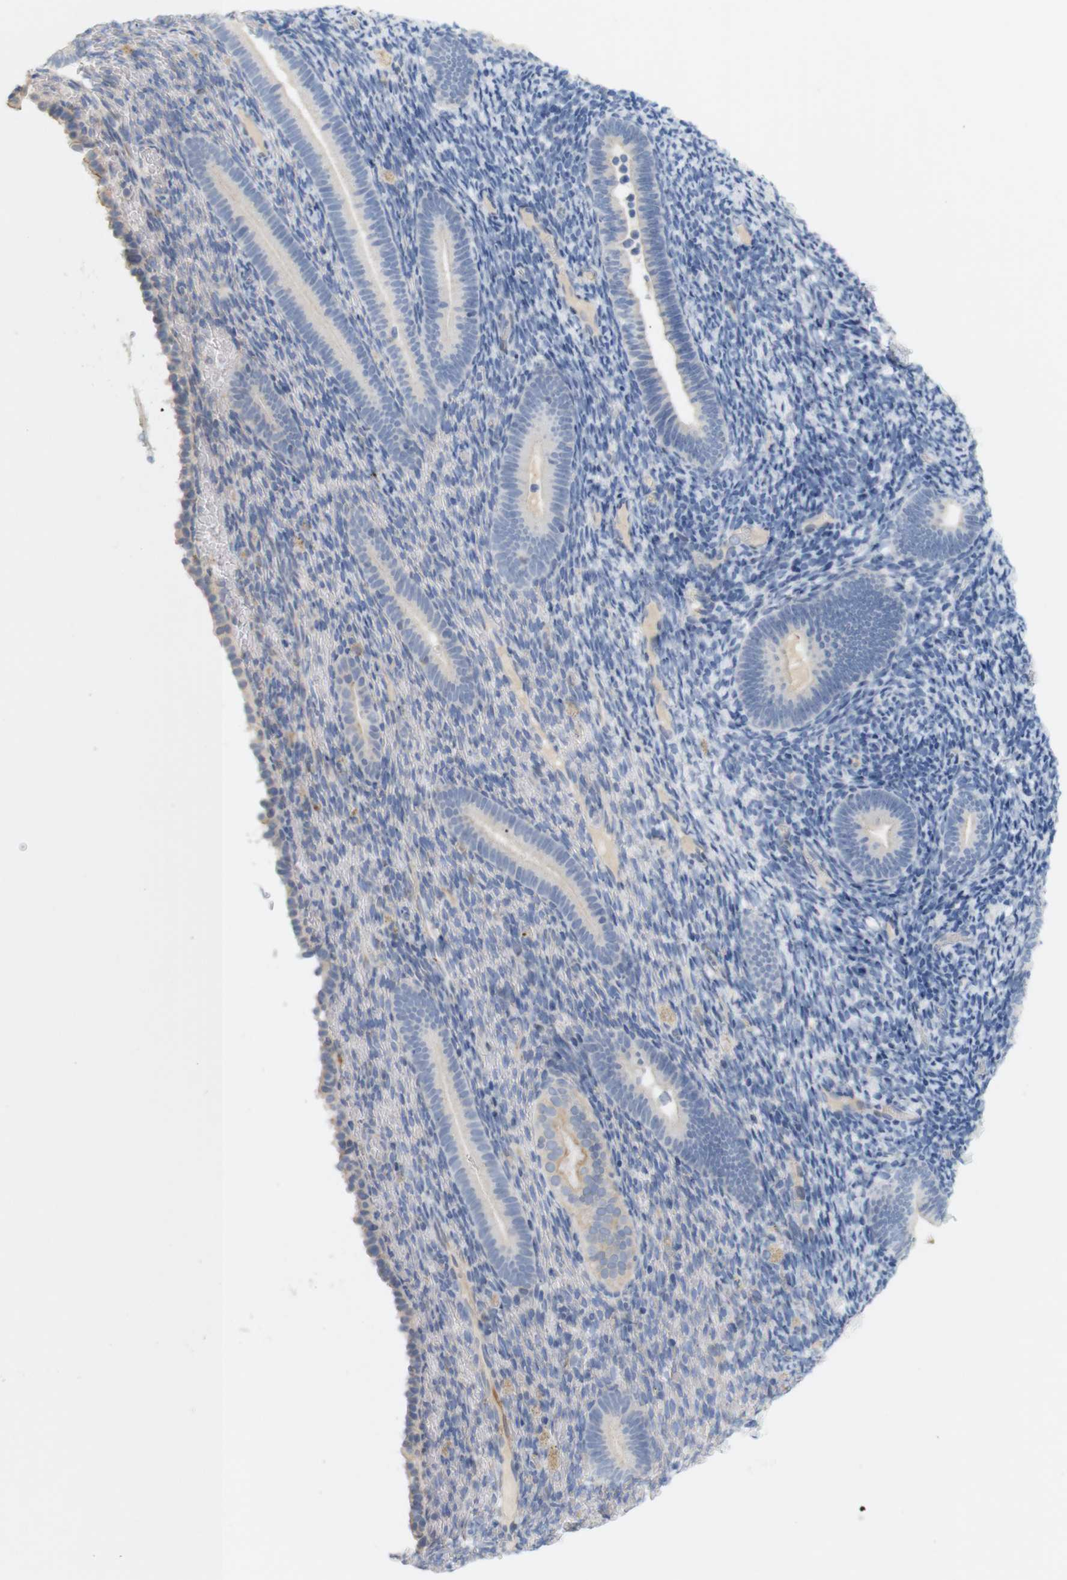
{"staining": {"intensity": "negative", "quantity": "none", "location": "none"}, "tissue": "endometrium", "cell_type": "Cells in endometrial stroma", "image_type": "normal", "snomed": [{"axis": "morphology", "description": "Normal tissue, NOS"}, {"axis": "topography", "description": "Endometrium"}], "caption": "There is no significant staining in cells in endometrial stroma of endometrium. Nuclei are stained in blue.", "gene": "ITPR1", "patient": {"sex": "female", "age": 51}}